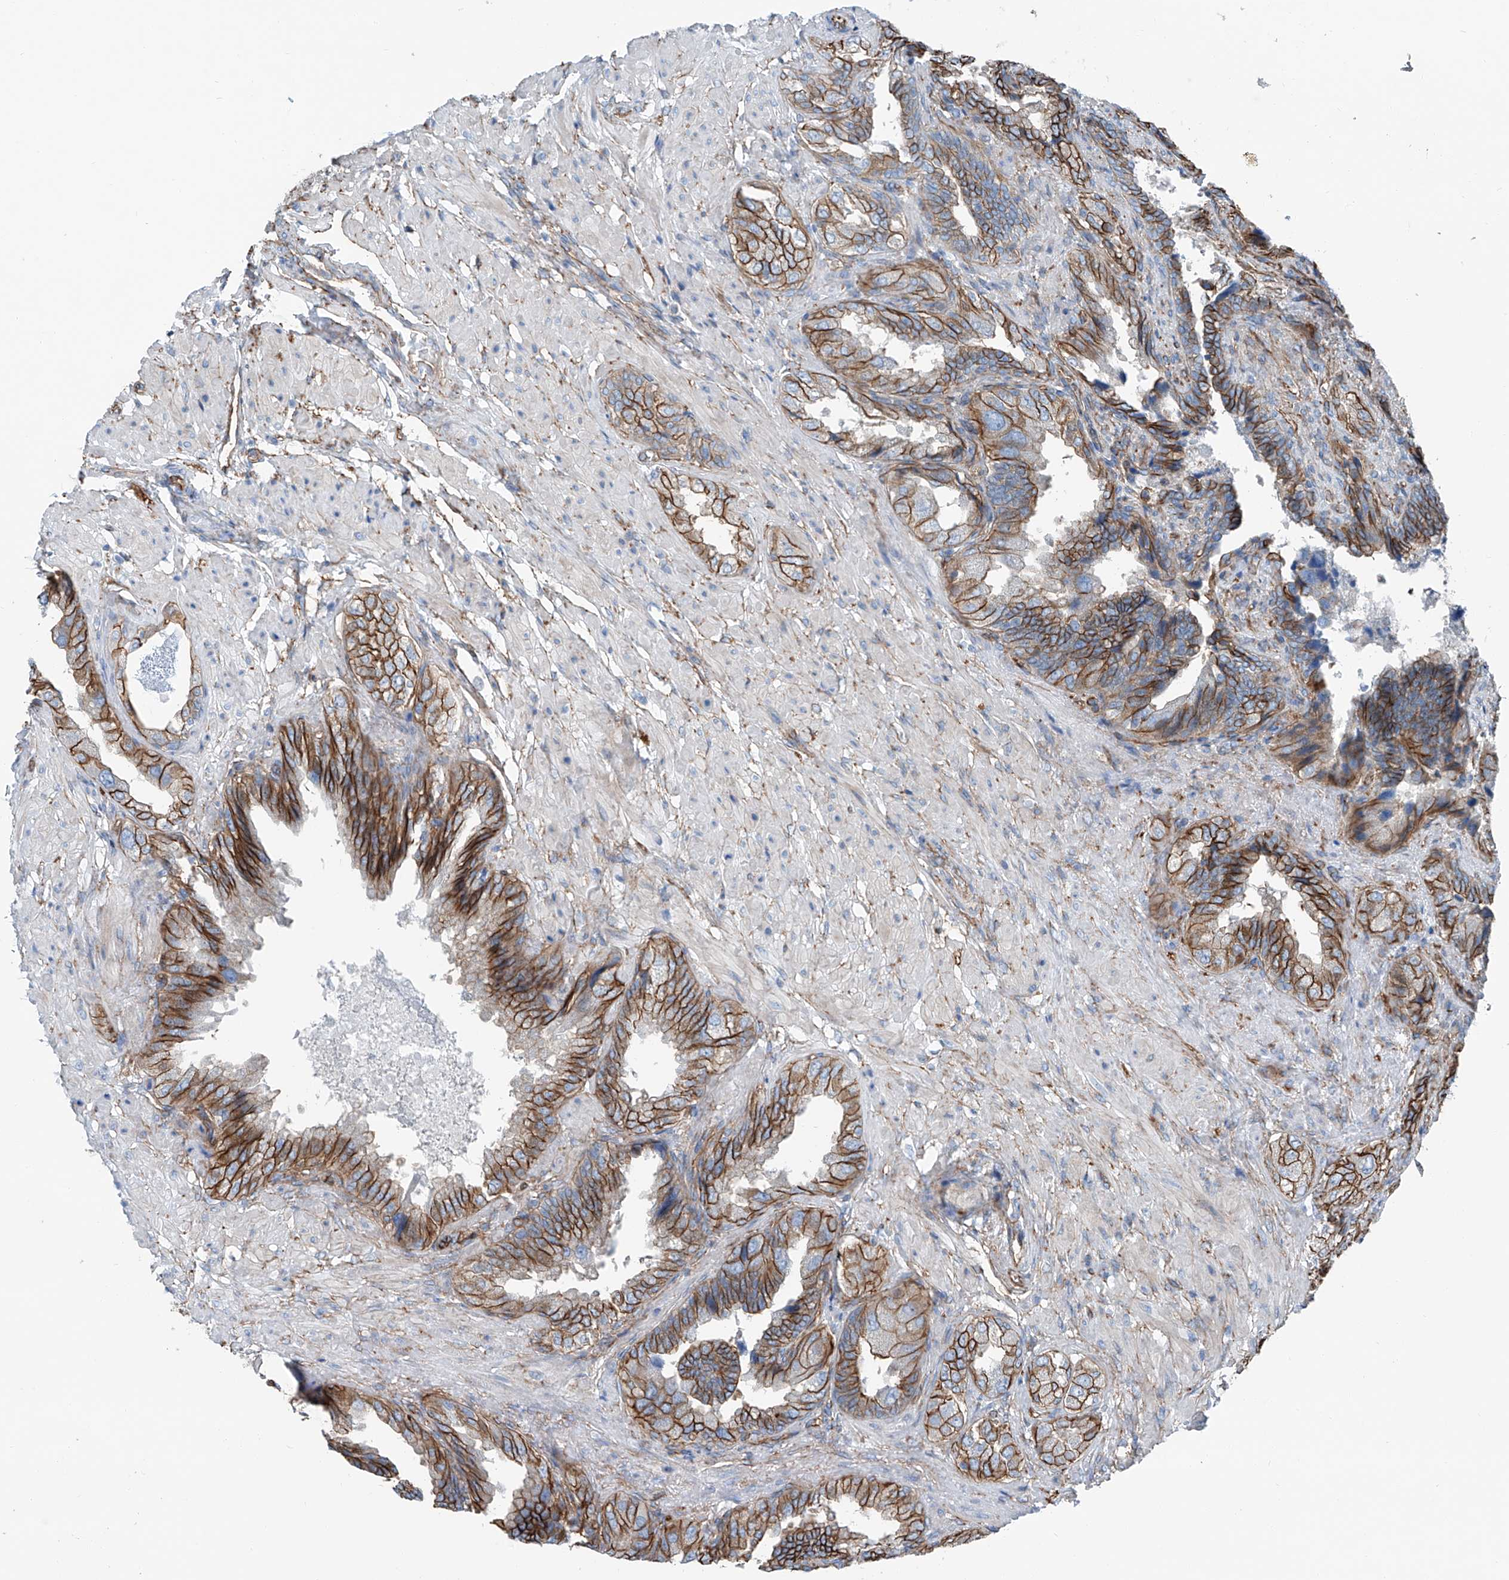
{"staining": {"intensity": "strong", "quantity": ">75%", "location": "cytoplasmic/membranous"}, "tissue": "seminal vesicle", "cell_type": "Glandular cells", "image_type": "normal", "snomed": [{"axis": "morphology", "description": "Normal tissue, NOS"}, {"axis": "topography", "description": "Seminal veicle"}, {"axis": "topography", "description": "Peripheral nerve tissue"}], "caption": "High-magnification brightfield microscopy of unremarkable seminal vesicle stained with DAB (3,3'-diaminobenzidine) (brown) and counterstained with hematoxylin (blue). glandular cells exhibit strong cytoplasmic/membranous expression is seen in approximately>75% of cells.", "gene": "THEMIS2", "patient": {"sex": "male", "age": 63}}